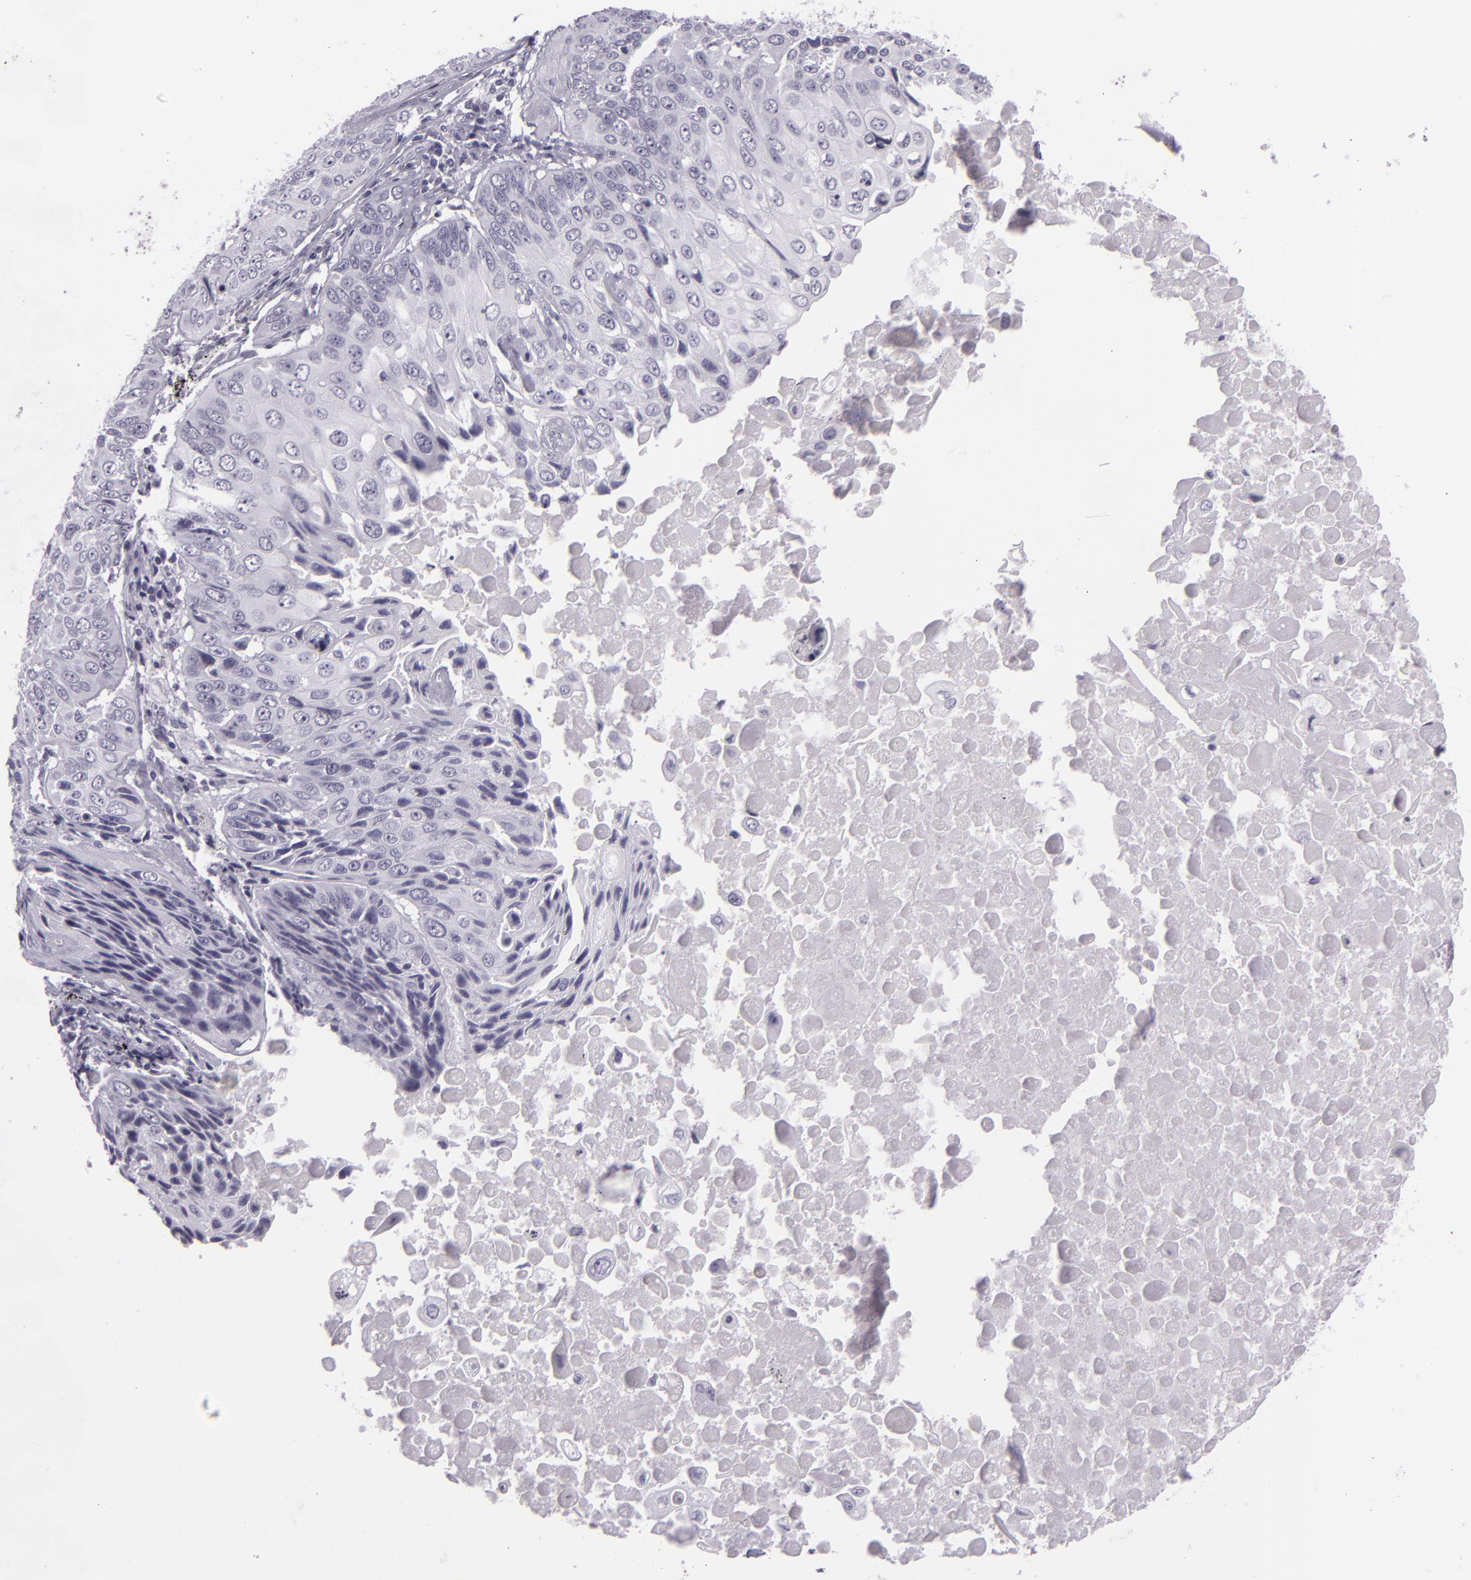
{"staining": {"intensity": "negative", "quantity": "none", "location": "none"}, "tissue": "lung cancer", "cell_type": "Tumor cells", "image_type": "cancer", "snomed": [{"axis": "morphology", "description": "Adenocarcinoma, NOS"}, {"axis": "topography", "description": "Lung"}], "caption": "Immunohistochemical staining of human lung cancer (adenocarcinoma) reveals no significant staining in tumor cells.", "gene": "MCM3", "patient": {"sex": "male", "age": 60}}